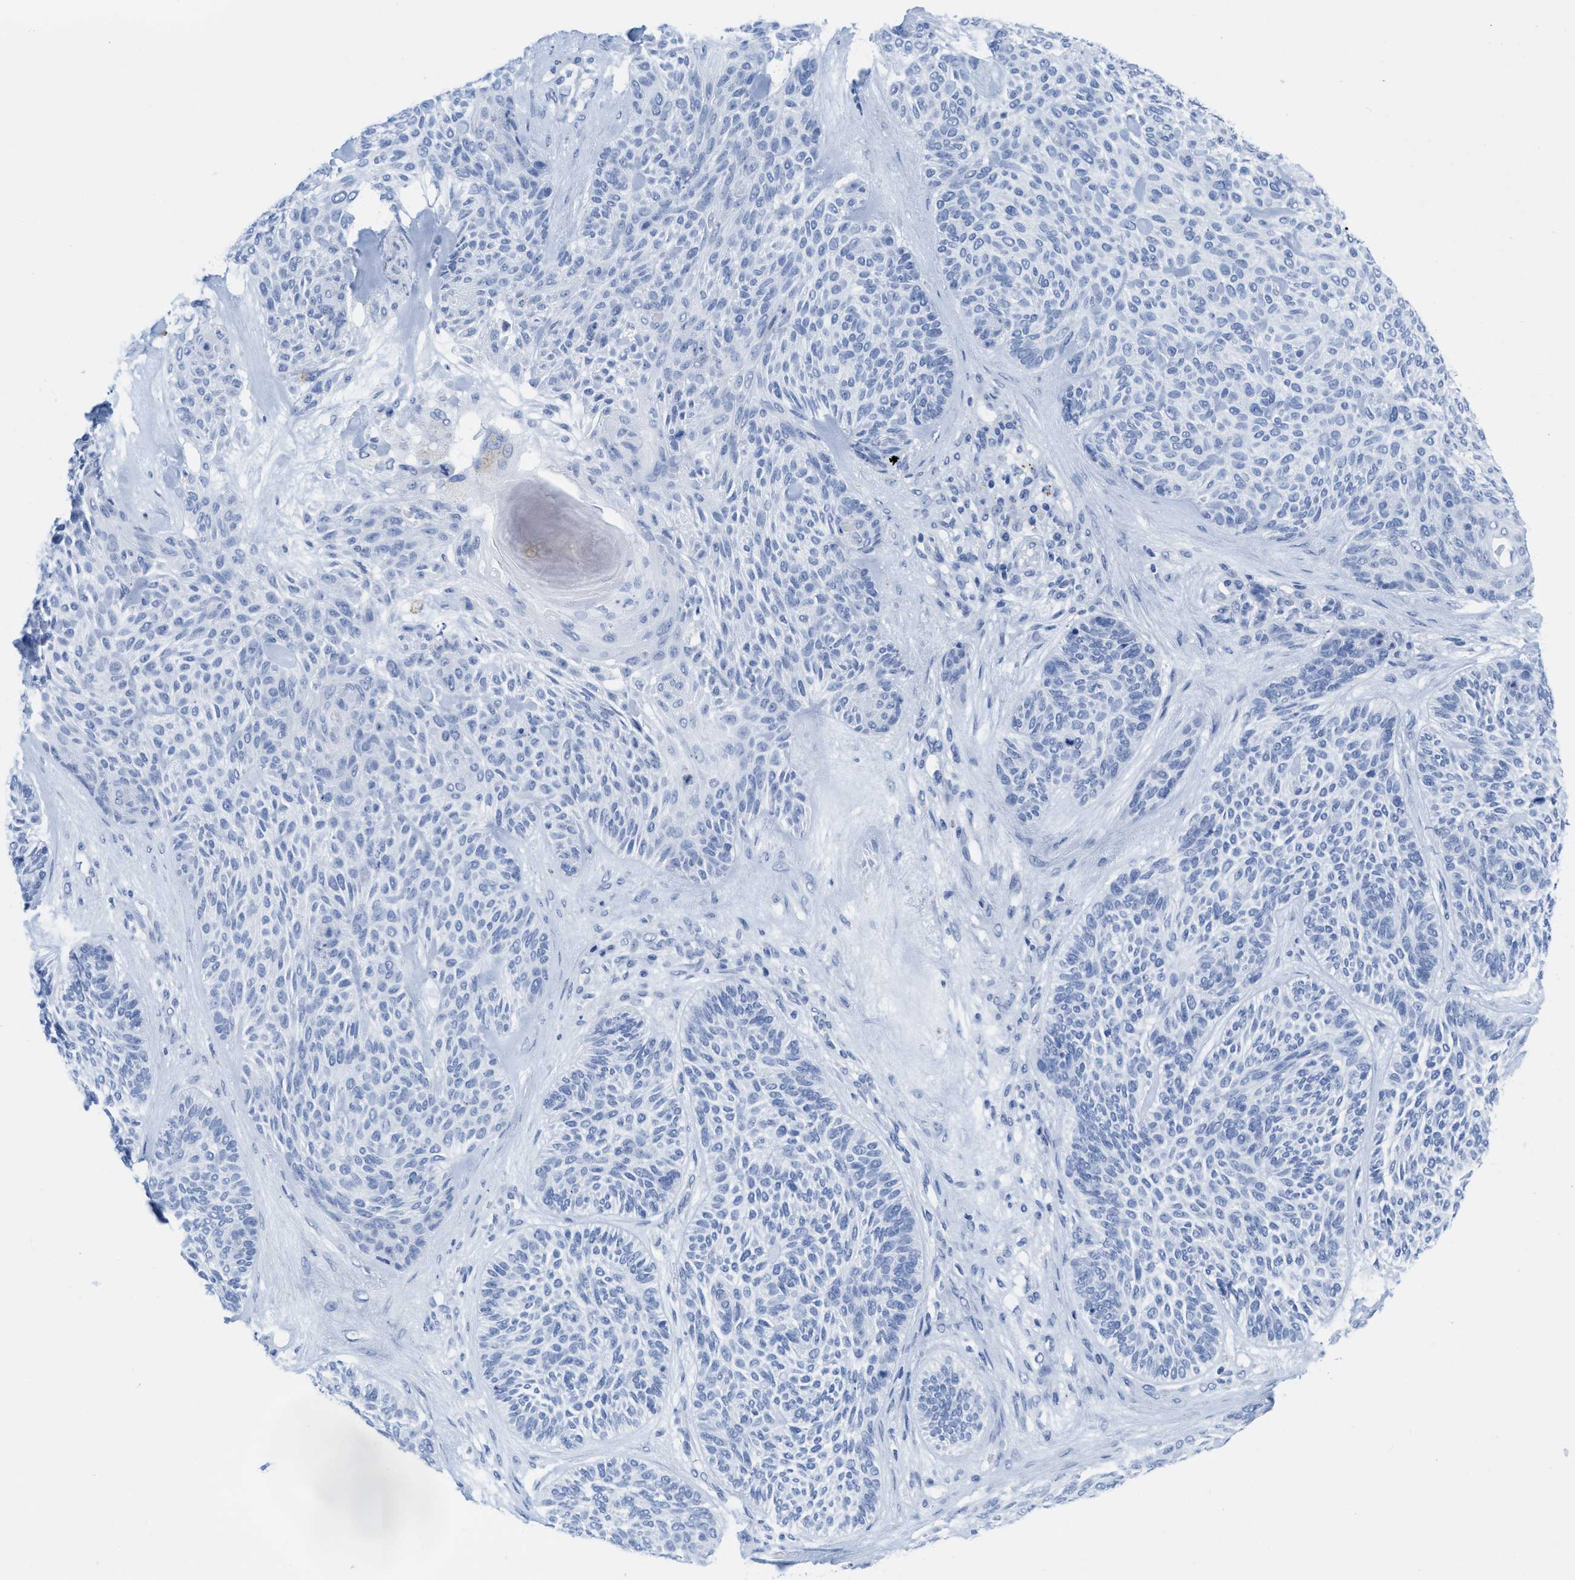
{"staining": {"intensity": "negative", "quantity": "none", "location": "none"}, "tissue": "skin cancer", "cell_type": "Tumor cells", "image_type": "cancer", "snomed": [{"axis": "morphology", "description": "Basal cell carcinoma"}, {"axis": "topography", "description": "Skin"}], "caption": "Immunohistochemical staining of human skin cancer demonstrates no significant expression in tumor cells.", "gene": "WDR4", "patient": {"sex": "male", "age": 55}}